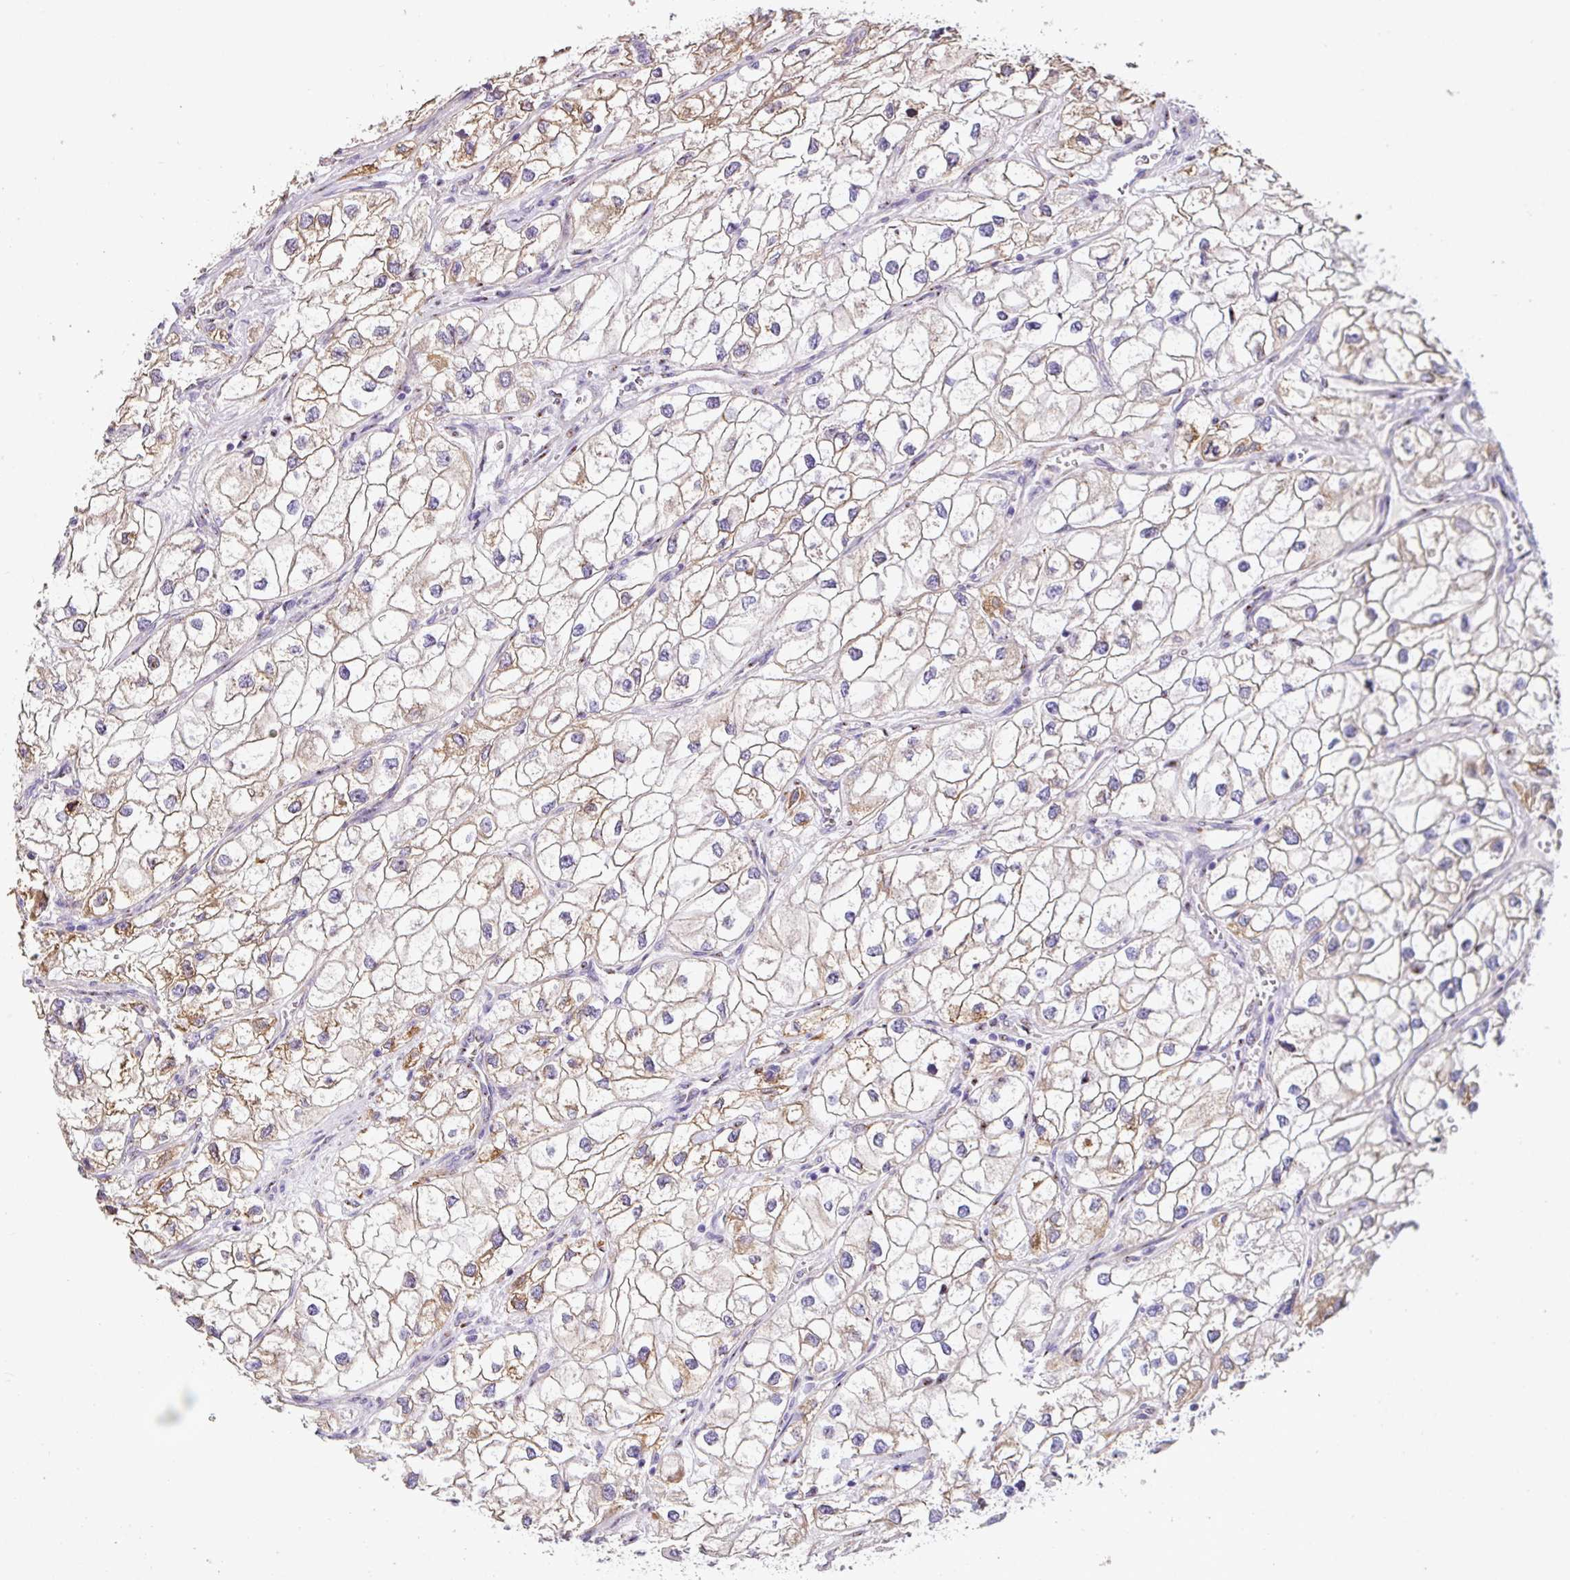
{"staining": {"intensity": "moderate", "quantity": "<25%", "location": "cytoplasmic/membranous"}, "tissue": "renal cancer", "cell_type": "Tumor cells", "image_type": "cancer", "snomed": [{"axis": "morphology", "description": "Adenocarcinoma, NOS"}, {"axis": "topography", "description": "Kidney"}], "caption": "Immunohistochemistry staining of adenocarcinoma (renal), which demonstrates low levels of moderate cytoplasmic/membranous staining in approximately <25% of tumor cells indicating moderate cytoplasmic/membranous protein staining. The staining was performed using DAB (3,3'-diaminobenzidine) (brown) for protein detection and nuclei were counterstained in hematoxylin (blue).", "gene": "ZG16", "patient": {"sex": "male", "age": 59}}